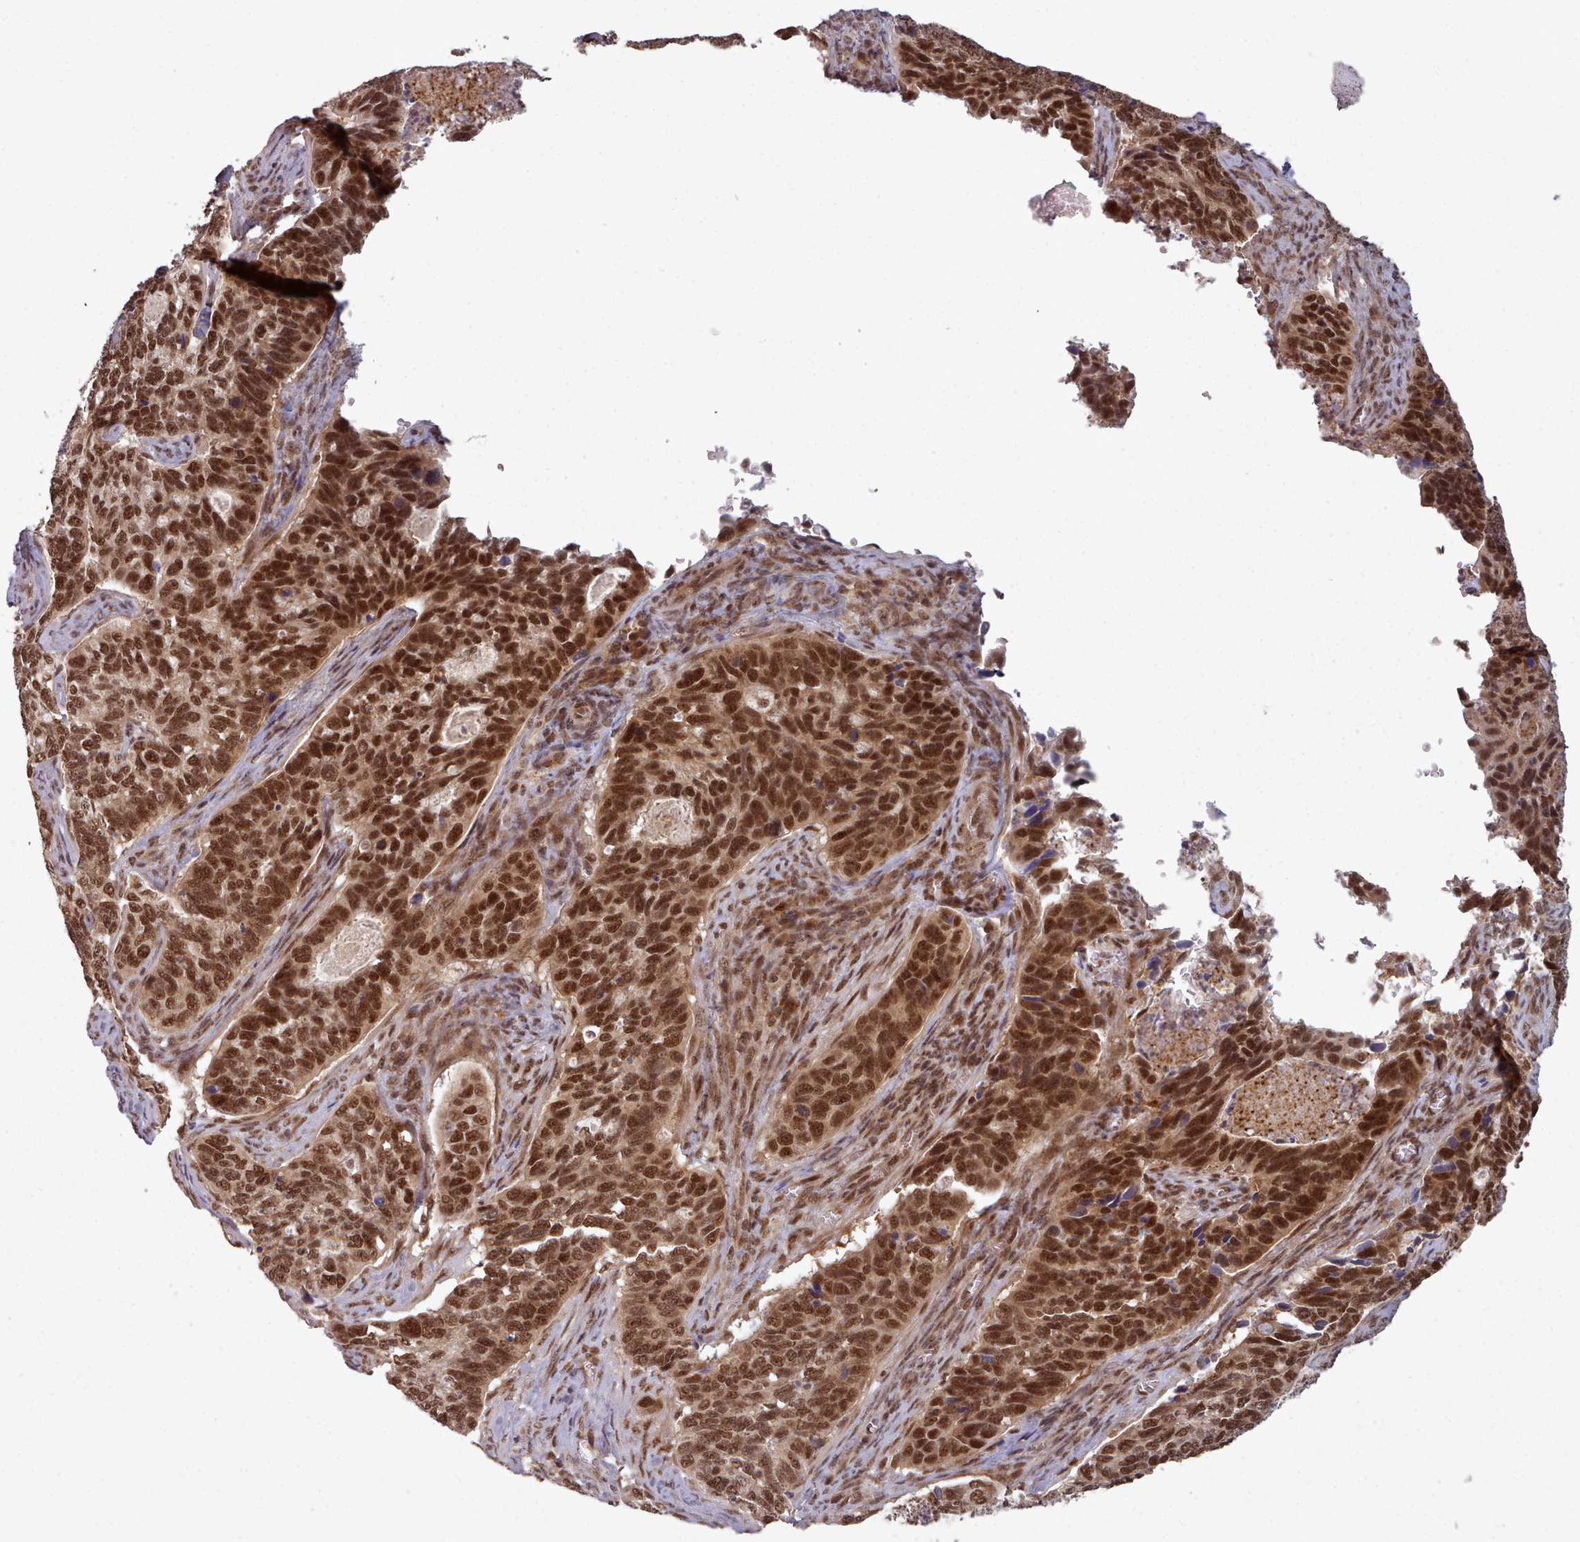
{"staining": {"intensity": "strong", "quantity": ">75%", "location": "nuclear"}, "tissue": "cervical cancer", "cell_type": "Tumor cells", "image_type": "cancer", "snomed": [{"axis": "morphology", "description": "Squamous cell carcinoma, NOS"}, {"axis": "topography", "description": "Cervix"}], "caption": "Immunohistochemistry (IHC) (DAB) staining of human cervical cancer (squamous cell carcinoma) reveals strong nuclear protein positivity in approximately >75% of tumor cells. (DAB IHC, brown staining for protein, blue staining for nuclei).", "gene": "DHX8", "patient": {"sex": "female", "age": 38}}